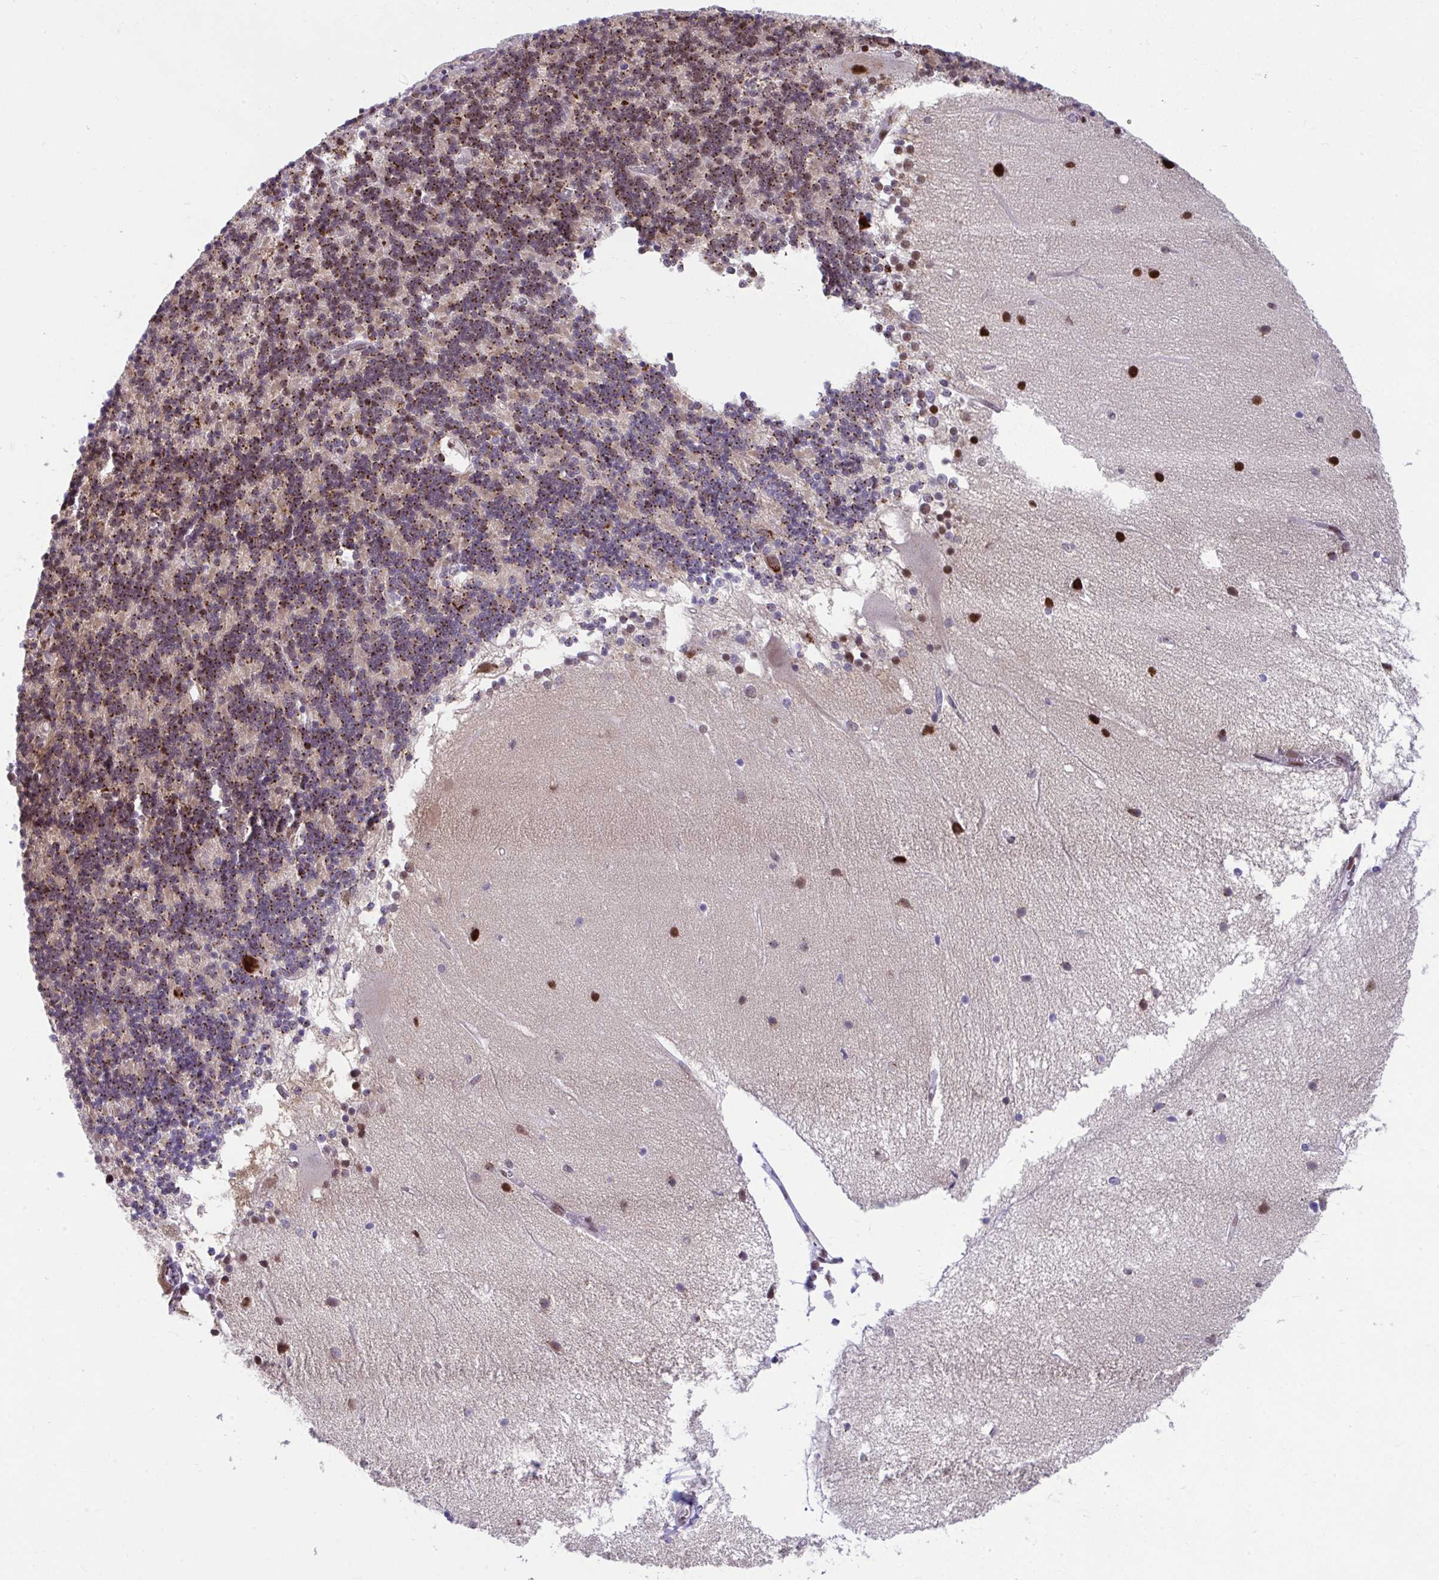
{"staining": {"intensity": "strong", "quantity": ">75%", "location": "cytoplasmic/membranous"}, "tissue": "cerebellum", "cell_type": "Cells in granular layer", "image_type": "normal", "snomed": [{"axis": "morphology", "description": "Normal tissue, NOS"}, {"axis": "topography", "description": "Cerebellum"}], "caption": "Immunohistochemistry of normal cerebellum demonstrates high levels of strong cytoplasmic/membranous positivity in about >75% of cells in granular layer. Ihc stains the protein of interest in brown and the nuclei are stained blue.", "gene": "SLC35C2", "patient": {"sex": "female", "age": 54}}